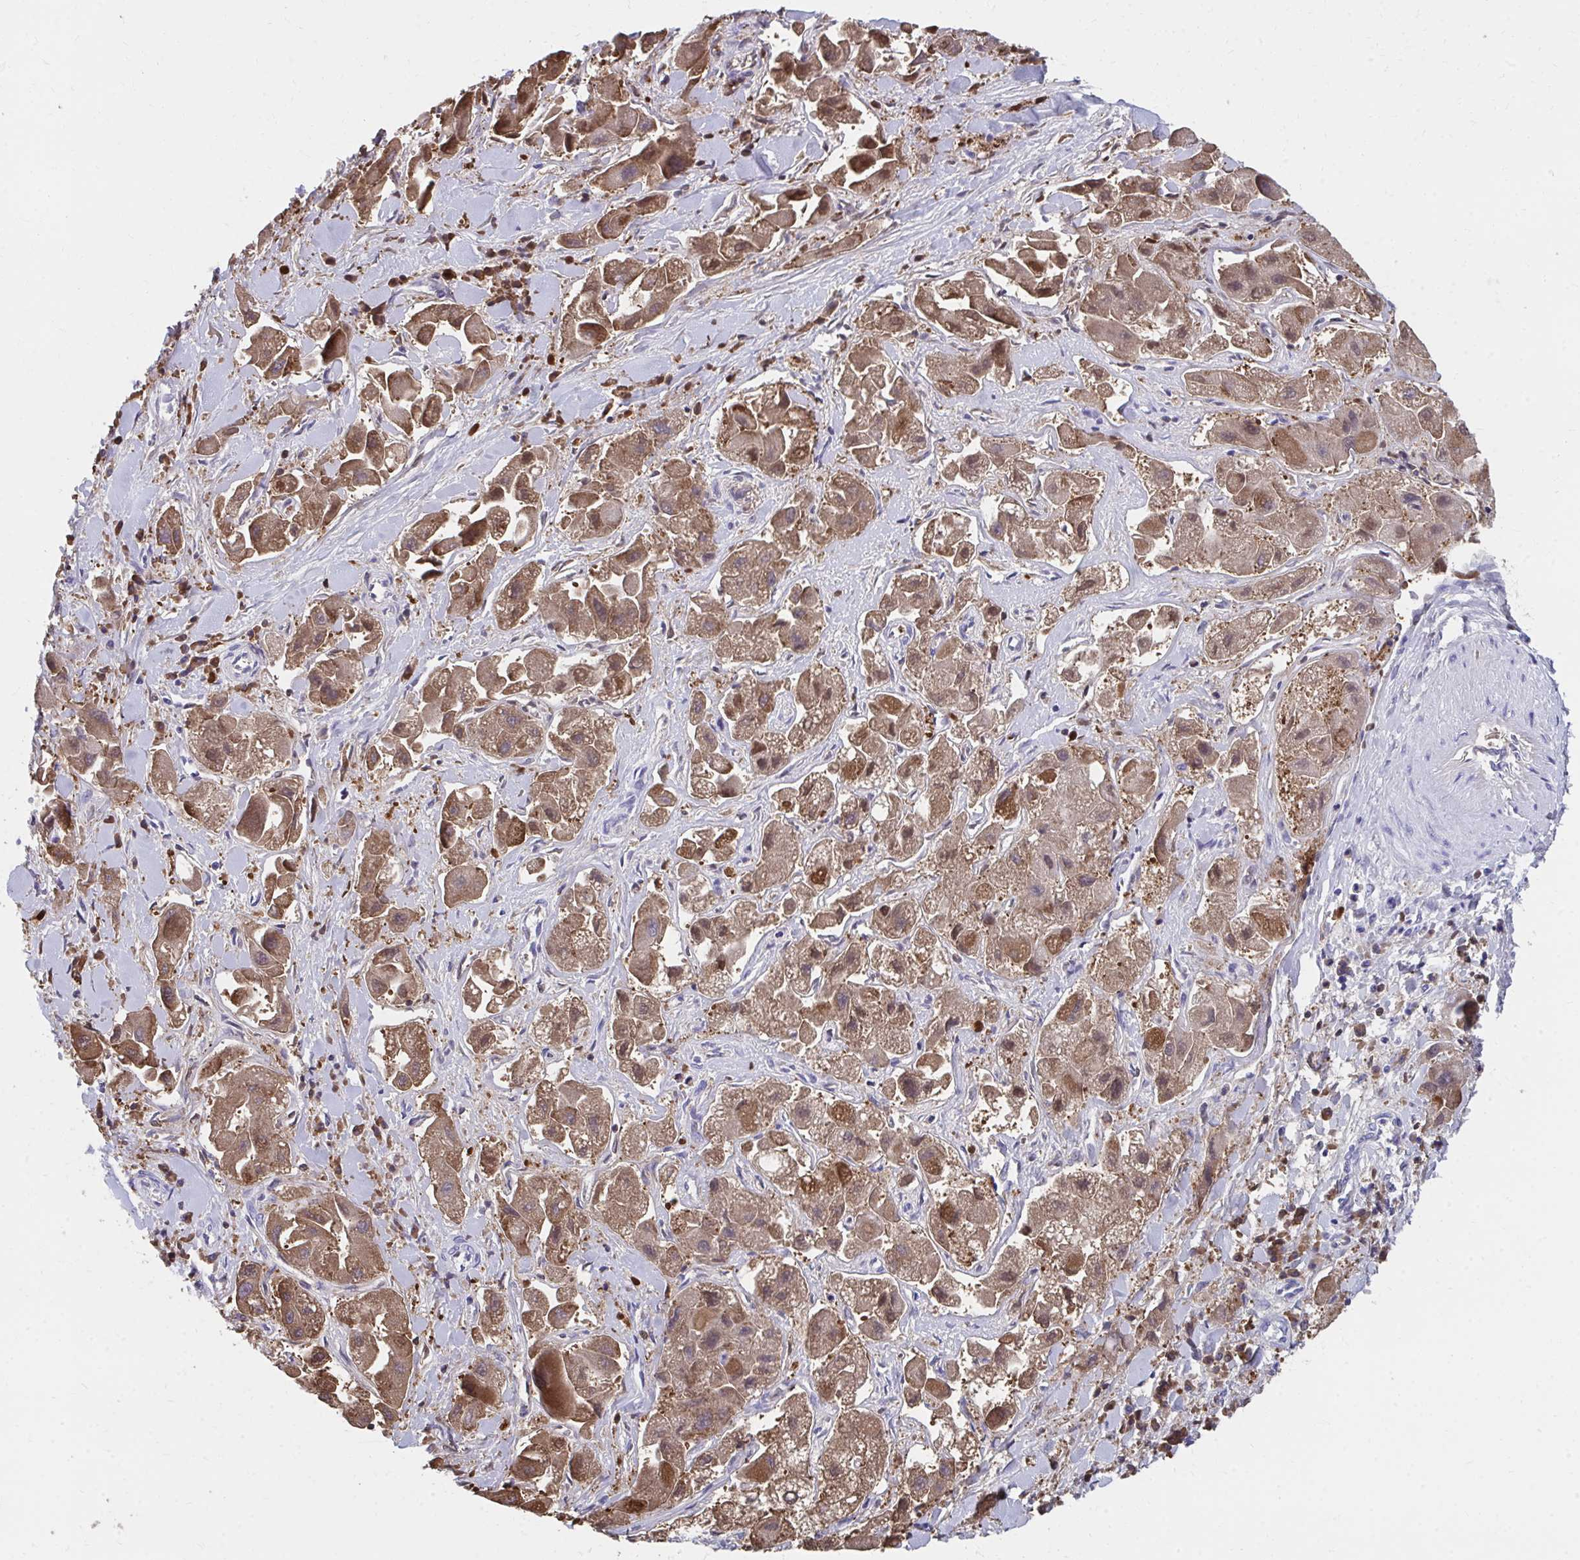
{"staining": {"intensity": "moderate", "quantity": ">75%", "location": "cytoplasmic/membranous"}, "tissue": "liver cancer", "cell_type": "Tumor cells", "image_type": "cancer", "snomed": [{"axis": "morphology", "description": "Carcinoma, Hepatocellular, NOS"}, {"axis": "topography", "description": "Liver"}], "caption": "Human liver cancer stained with a brown dye displays moderate cytoplasmic/membranous positive expression in about >75% of tumor cells.", "gene": "HGD", "patient": {"sex": "male", "age": 24}}